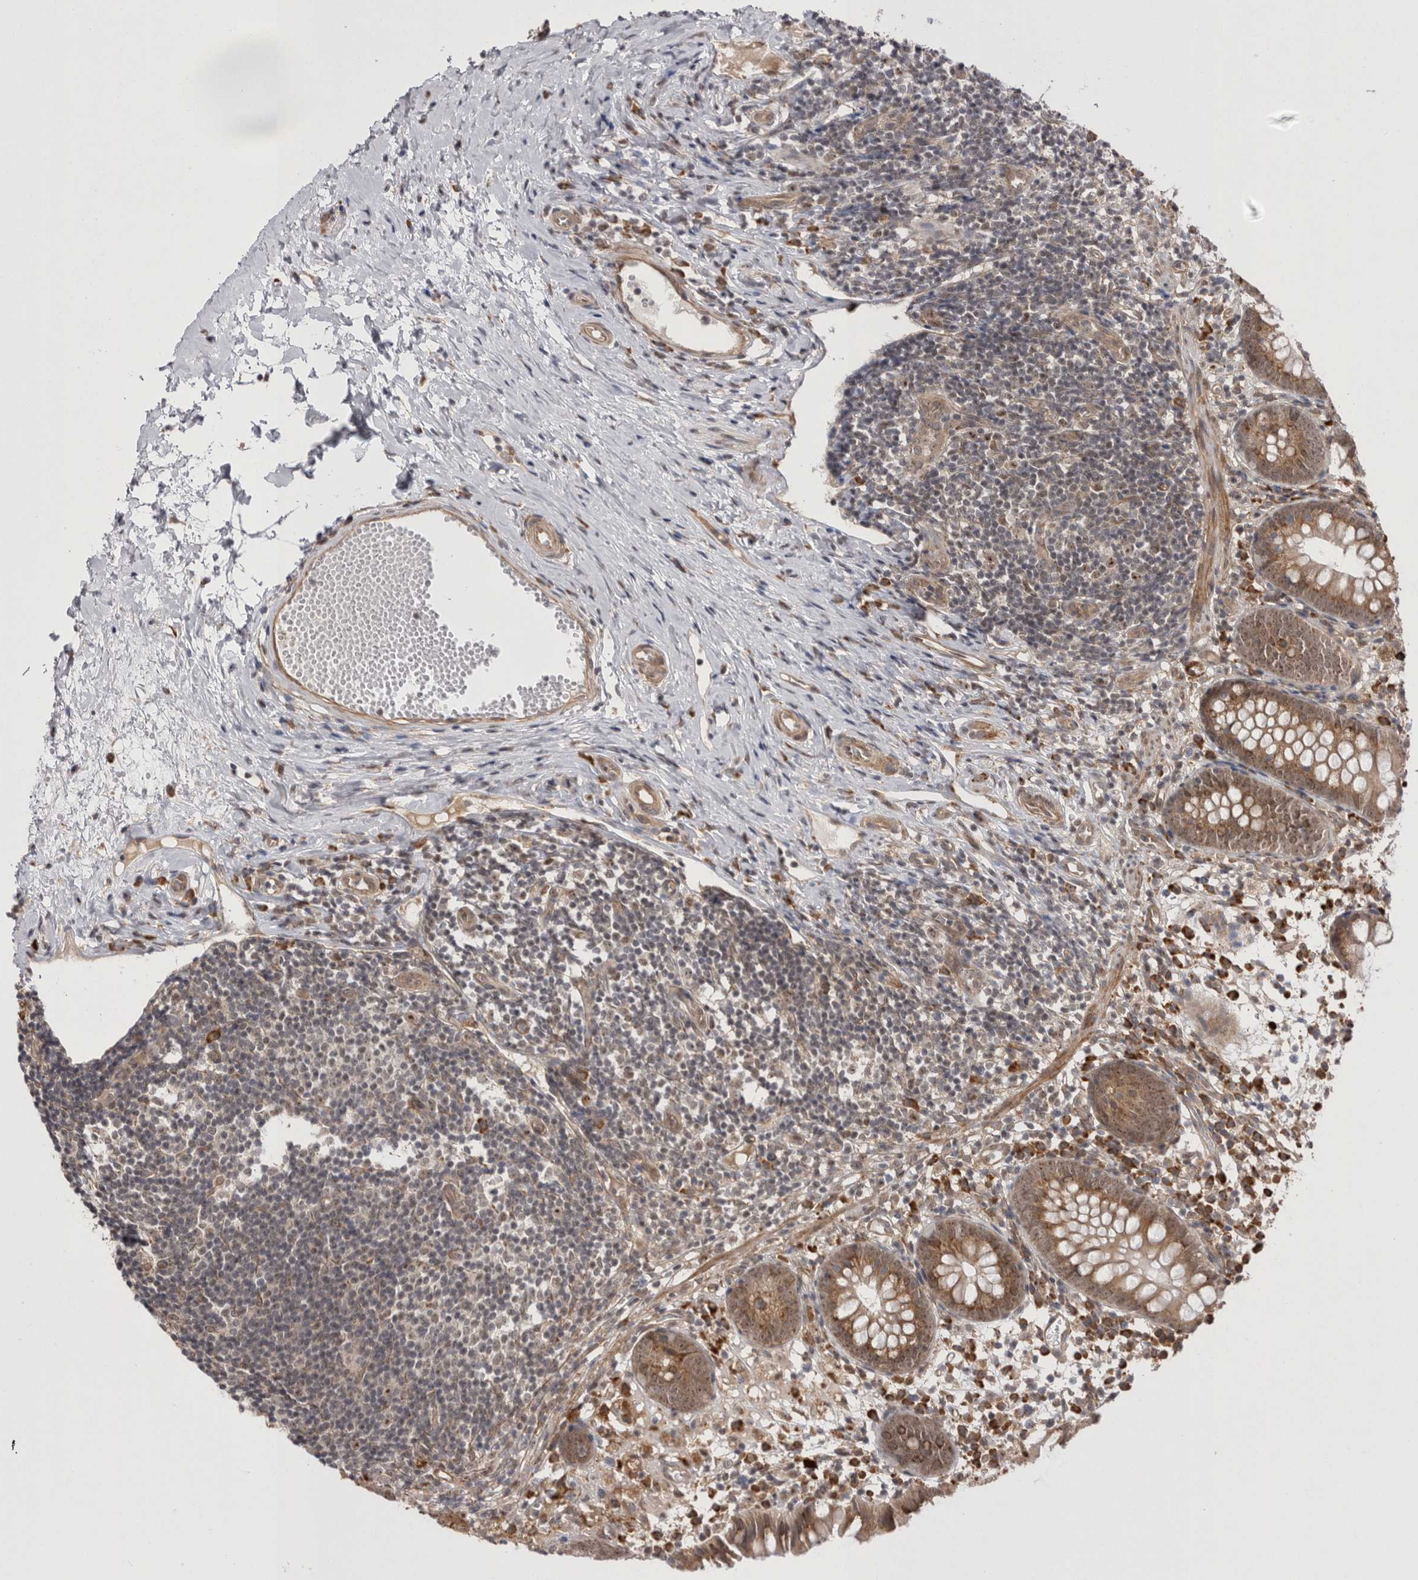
{"staining": {"intensity": "moderate", "quantity": ">75%", "location": "cytoplasmic/membranous,nuclear"}, "tissue": "appendix", "cell_type": "Glandular cells", "image_type": "normal", "snomed": [{"axis": "morphology", "description": "Normal tissue, NOS"}, {"axis": "topography", "description": "Appendix"}], "caption": "IHC image of benign appendix: human appendix stained using immunohistochemistry (IHC) demonstrates medium levels of moderate protein expression localized specifically in the cytoplasmic/membranous,nuclear of glandular cells, appearing as a cytoplasmic/membranous,nuclear brown color.", "gene": "EXOSC4", "patient": {"sex": "female", "age": 20}}